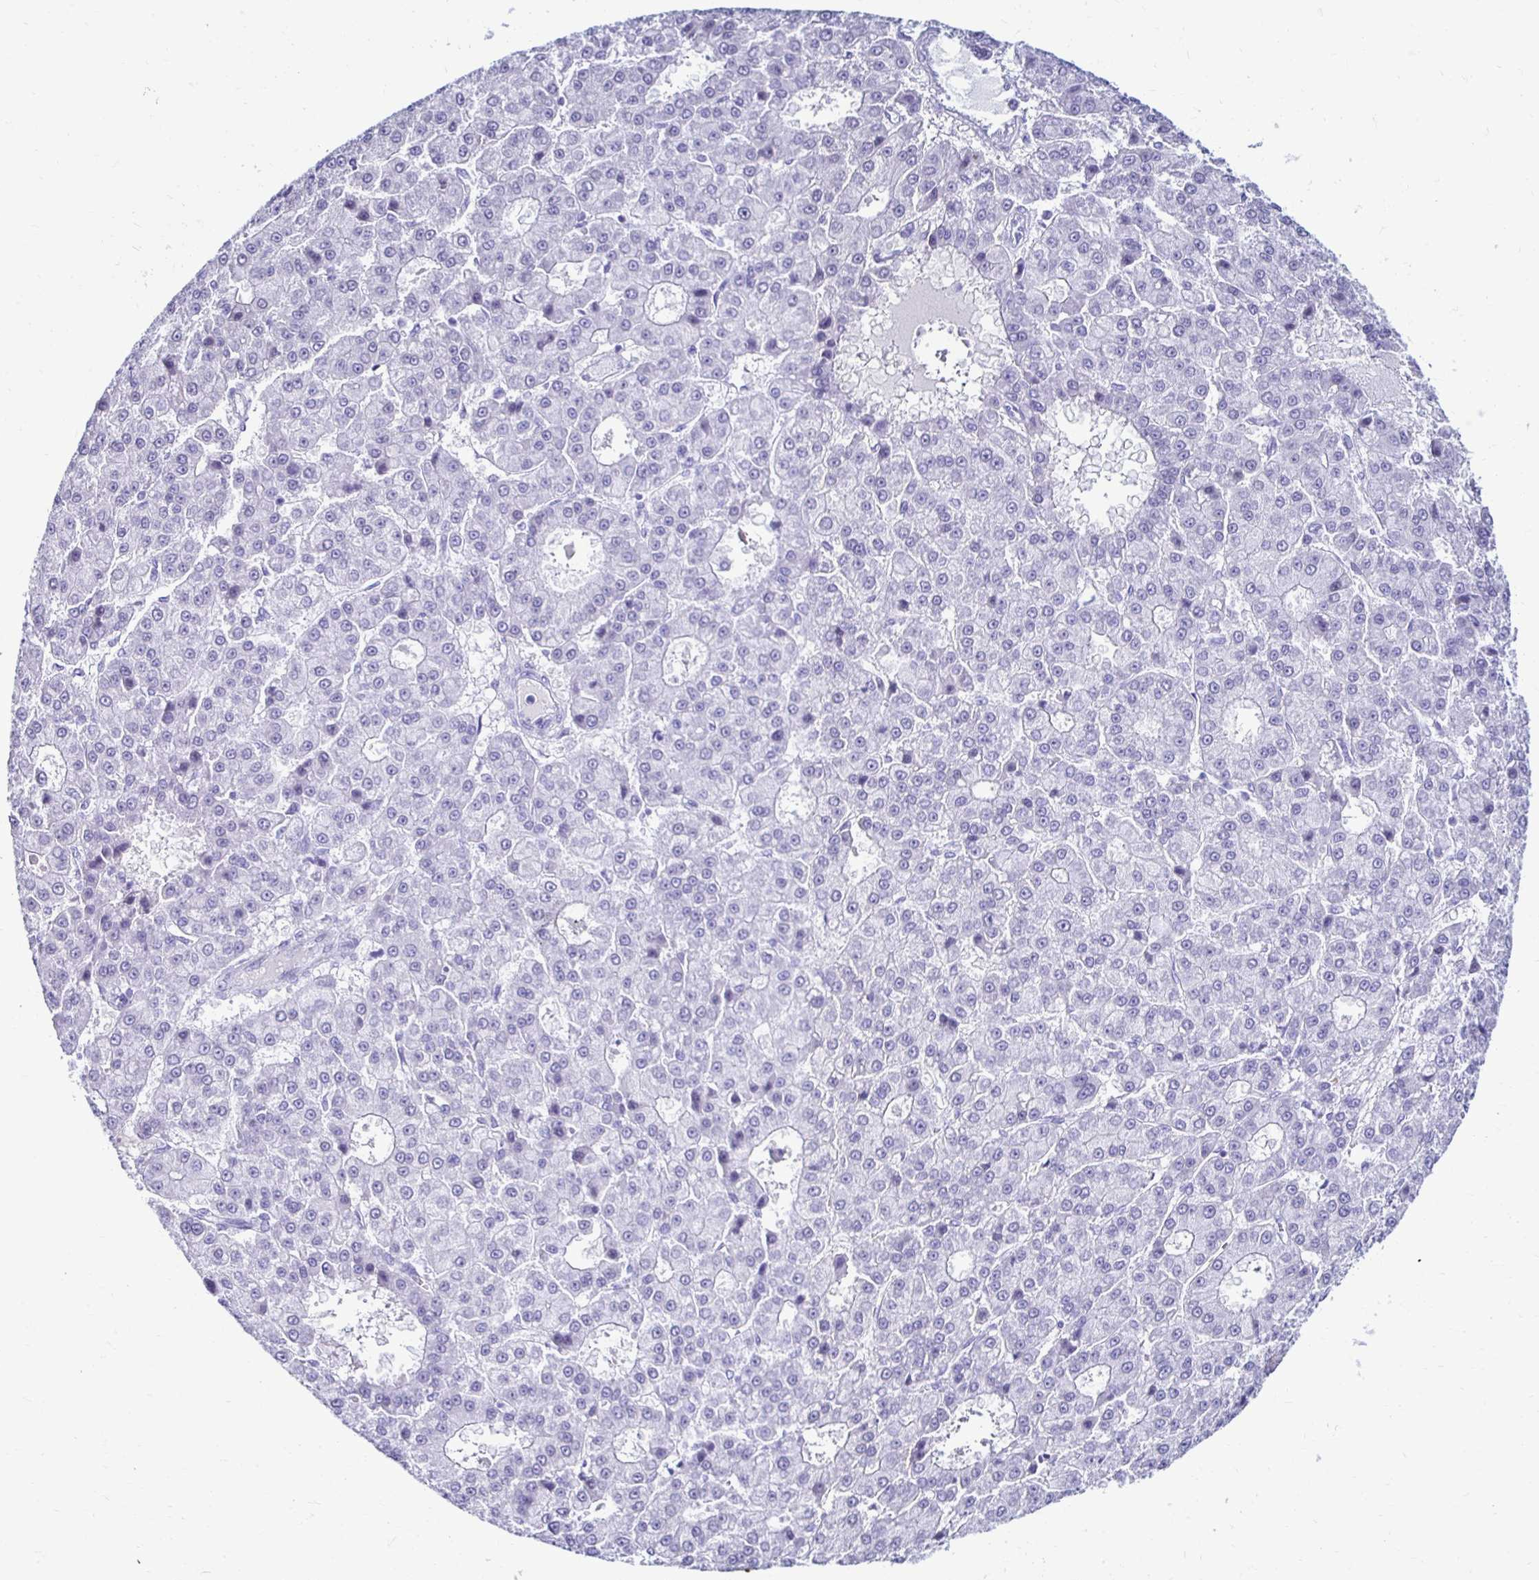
{"staining": {"intensity": "negative", "quantity": "none", "location": "none"}, "tissue": "liver cancer", "cell_type": "Tumor cells", "image_type": "cancer", "snomed": [{"axis": "morphology", "description": "Carcinoma, Hepatocellular, NOS"}, {"axis": "topography", "description": "Liver"}], "caption": "This photomicrograph is of hepatocellular carcinoma (liver) stained with immunohistochemistry (IHC) to label a protein in brown with the nuclei are counter-stained blue. There is no staining in tumor cells. Brightfield microscopy of IHC stained with DAB (brown) and hematoxylin (blue), captured at high magnification.", "gene": "CST5", "patient": {"sex": "male", "age": 70}}